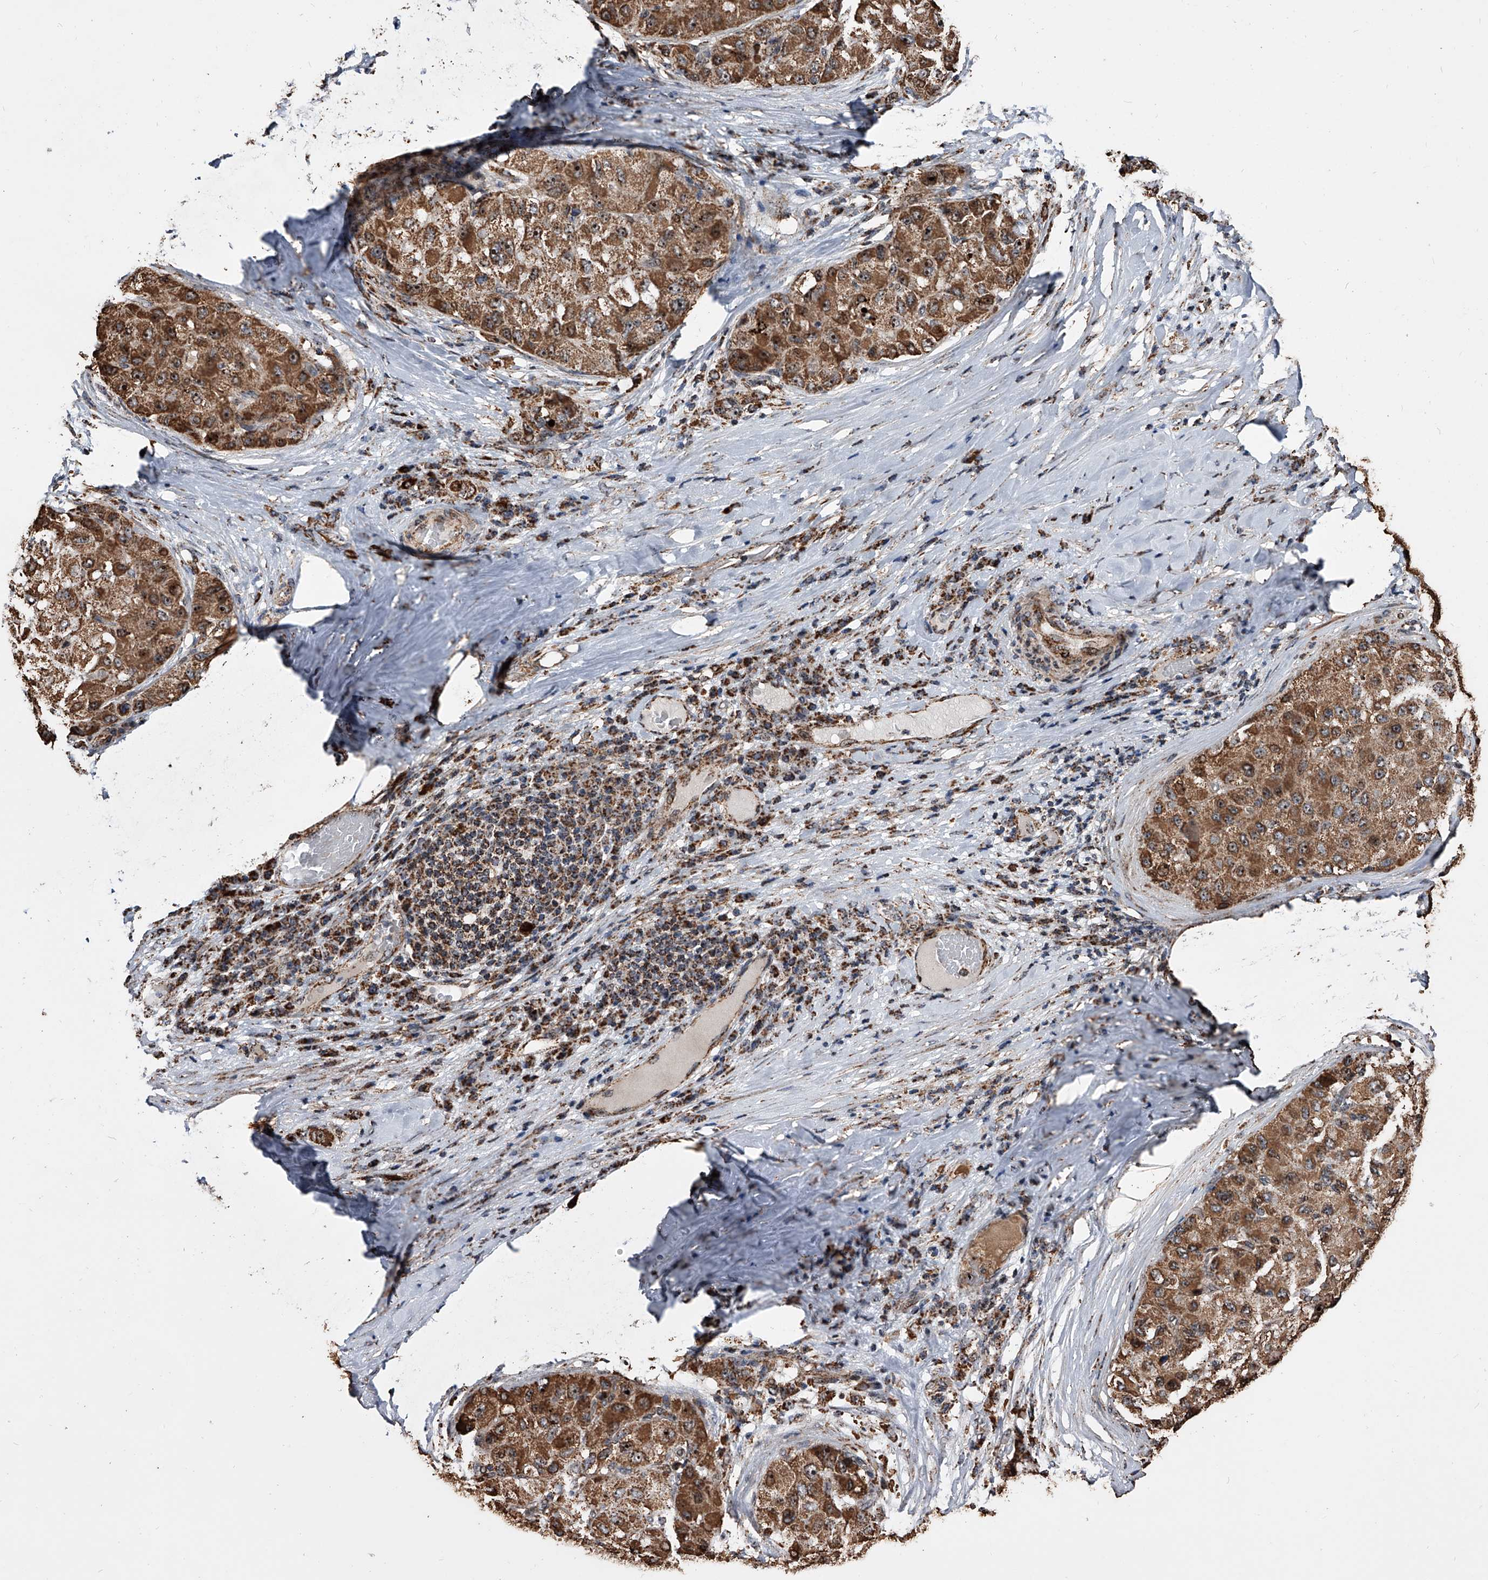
{"staining": {"intensity": "strong", "quantity": ">75%", "location": "cytoplasmic/membranous,nuclear"}, "tissue": "liver cancer", "cell_type": "Tumor cells", "image_type": "cancer", "snomed": [{"axis": "morphology", "description": "Carcinoma, Hepatocellular, NOS"}, {"axis": "topography", "description": "Liver"}], "caption": "A brown stain labels strong cytoplasmic/membranous and nuclear positivity of a protein in hepatocellular carcinoma (liver) tumor cells.", "gene": "SMPDL3A", "patient": {"sex": "male", "age": 80}}